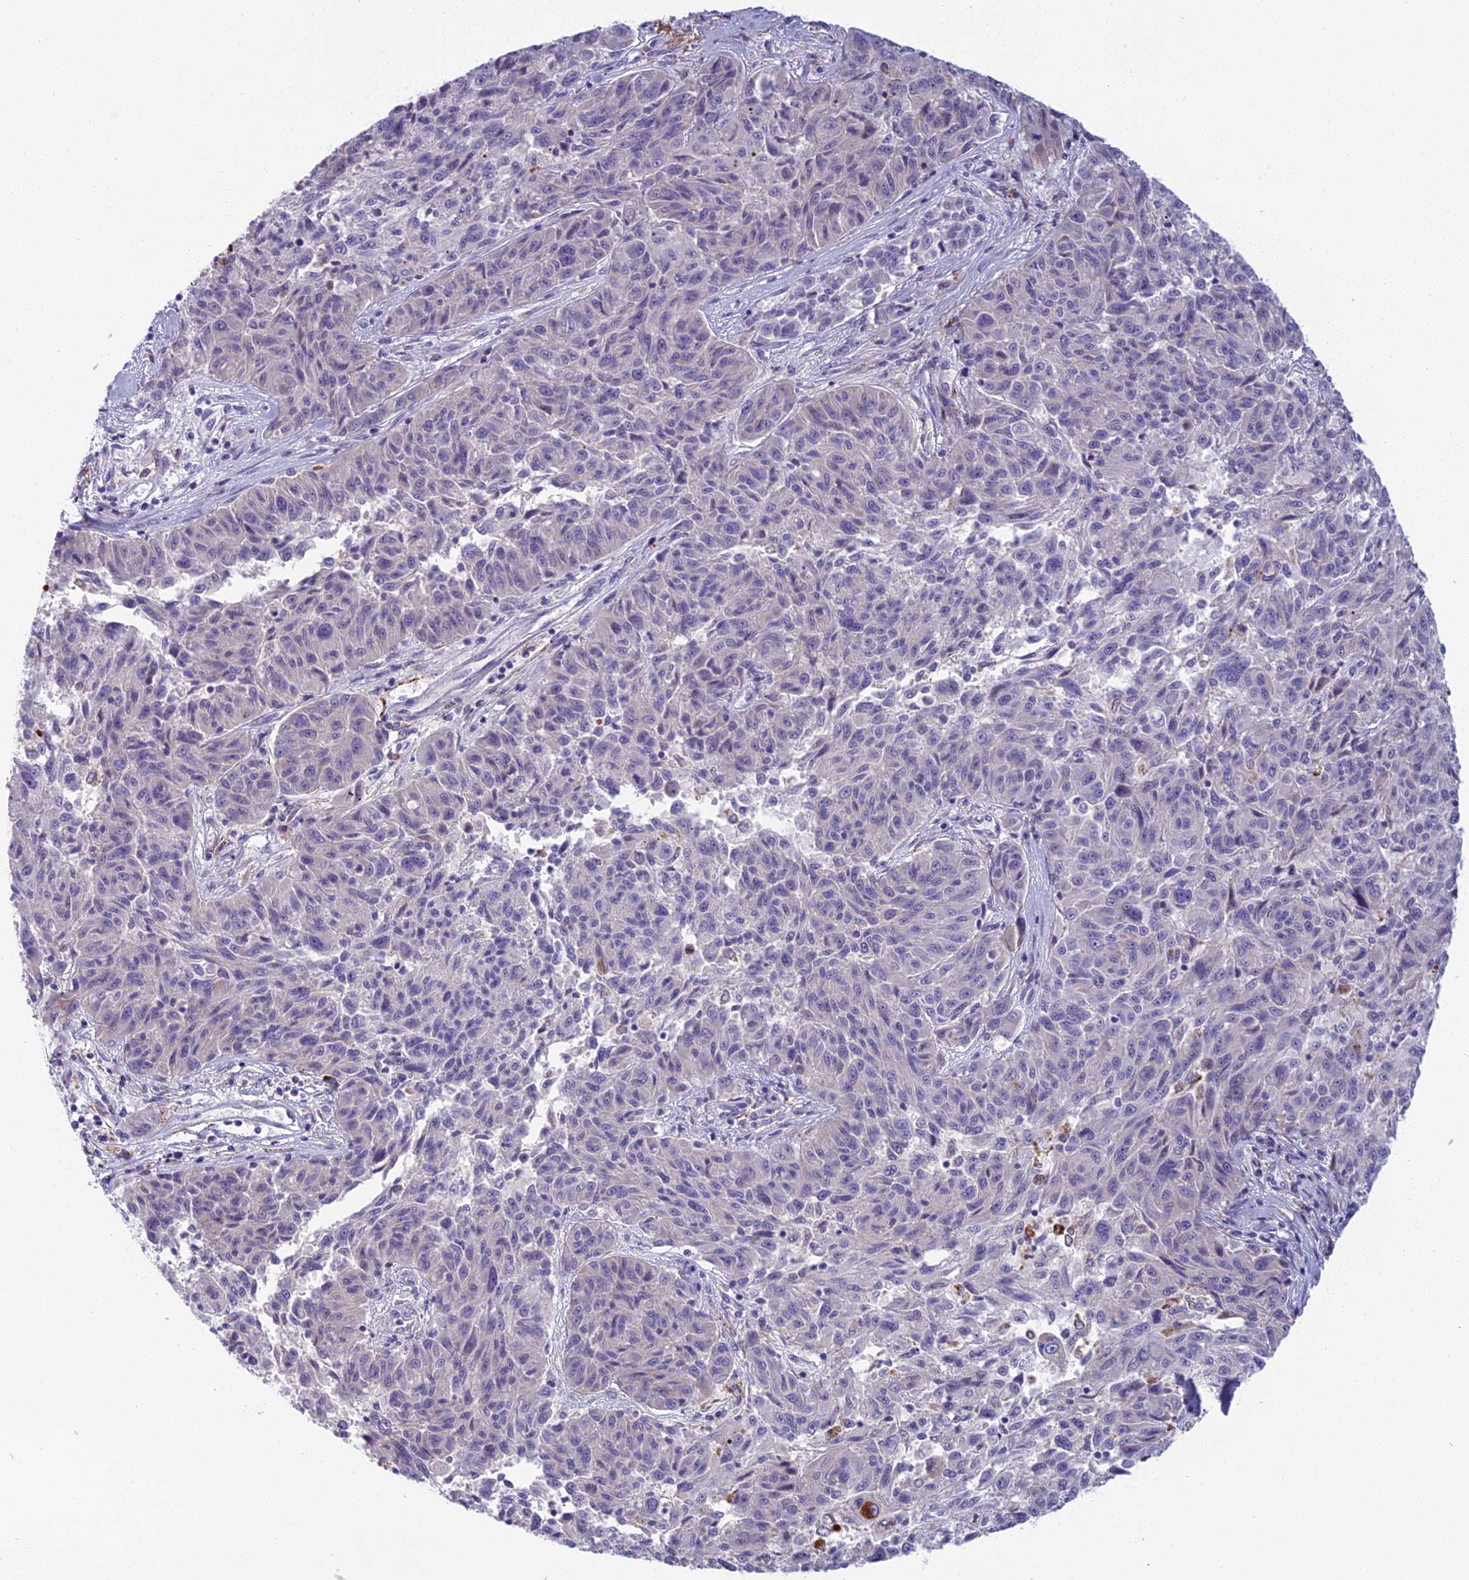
{"staining": {"intensity": "moderate", "quantity": "<25%", "location": "cytoplasmic/membranous"}, "tissue": "melanoma", "cell_type": "Tumor cells", "image_type": "cancer", "snomed": [{"axis": "morphology", "description": "Malignant melanoma, NOS"}, {"axis": "topography", "description": "Skin"}], "caption": "Human melanoma stained for a protein (brown) reveals moderate cytoplasmic/membranous positive expression in about <25% of tumor cells.", "gene": "SEMA7A", "patient": {"sex": "male", "age": 53}}